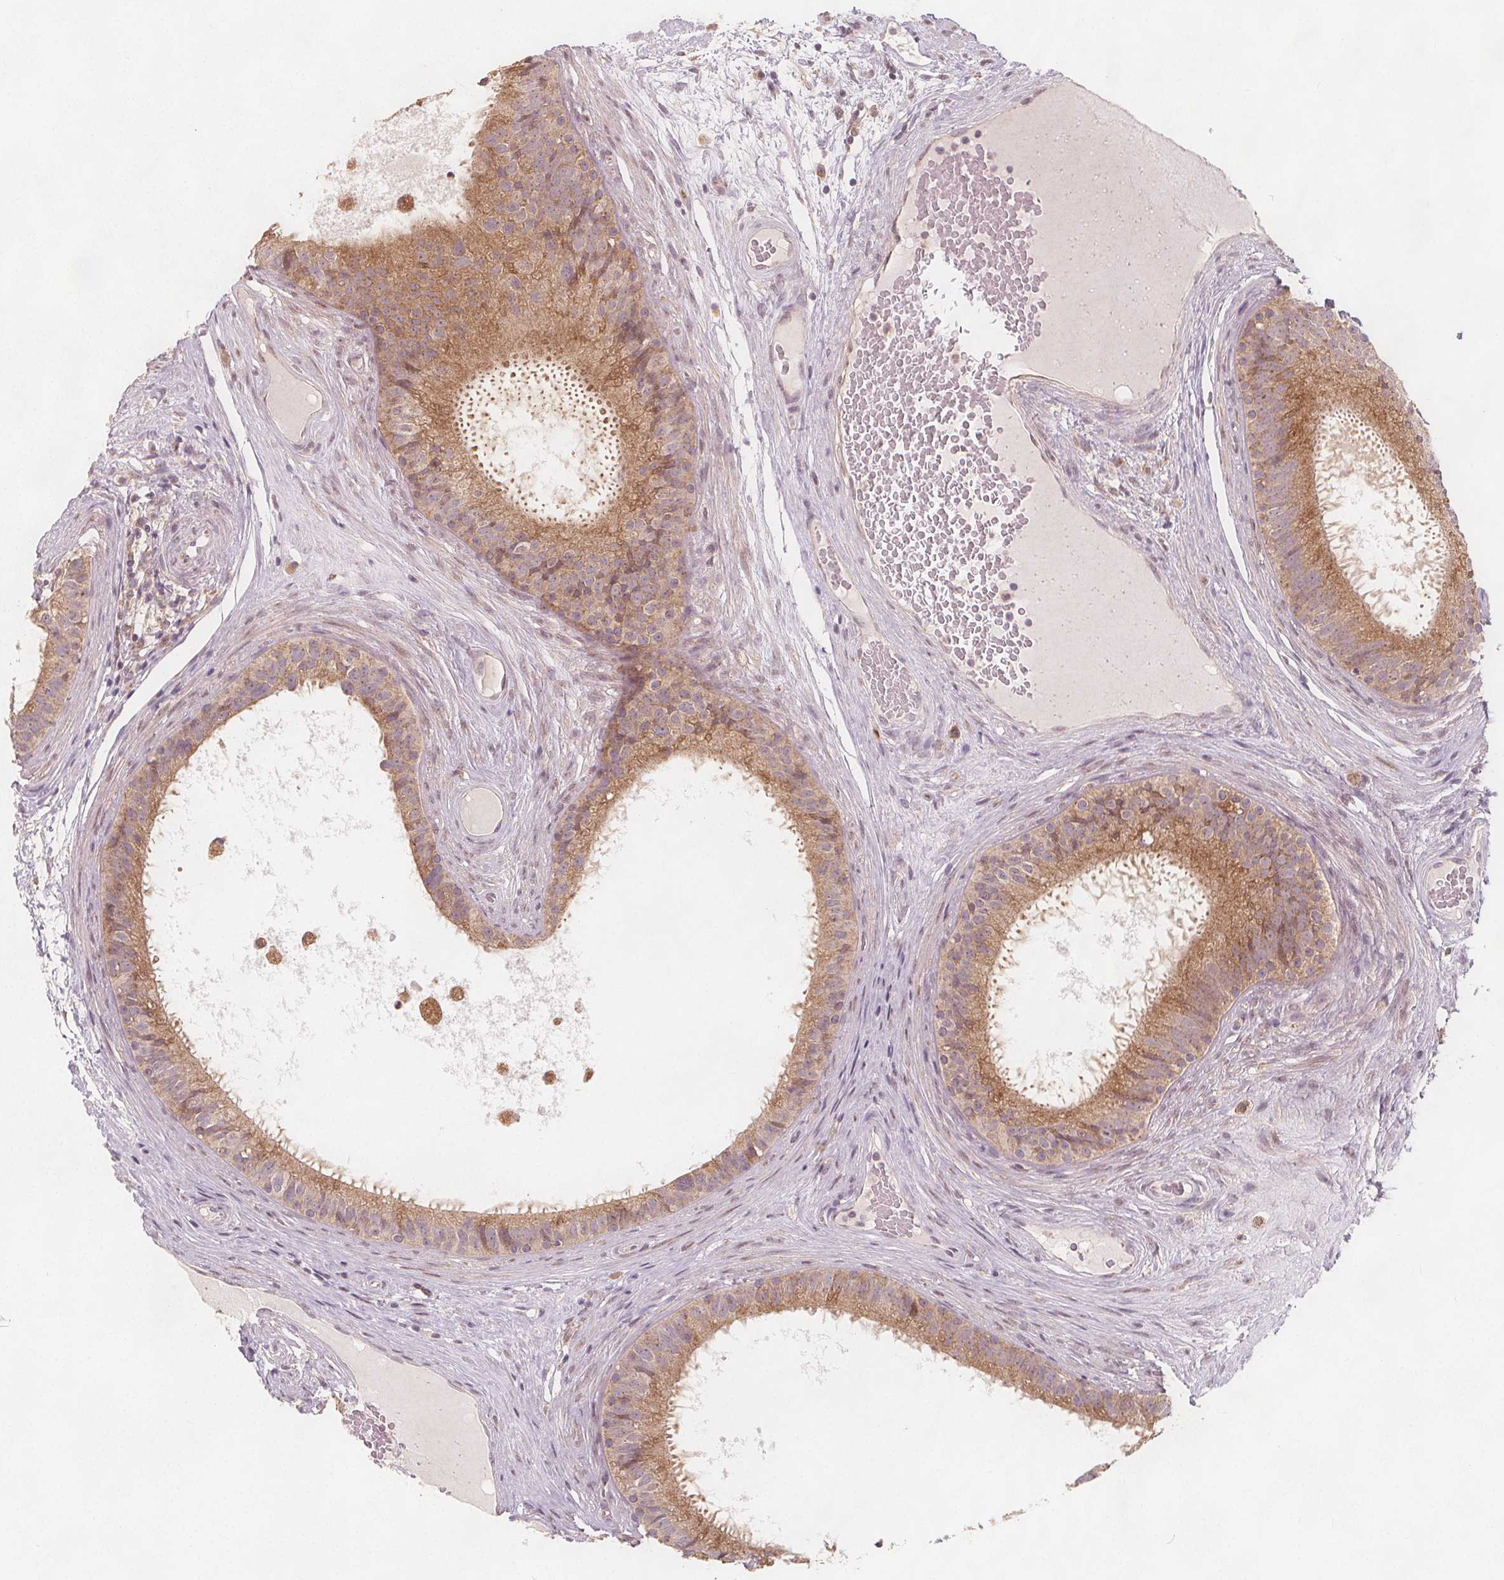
{"staining": {"intensity": "moderate", "quantity": ">75%", "location": "cytoplasmic/membranous"}, "tissue": "epididymis", "cell_type": "Glandular cells", "image_type": "normal", "snomed": [{"axis": "morphology", "description": "Normal tissue, NOS"}, {"axis": "topography", "description": "Epididymis"}], "caption": "About >75% of glandular cells in normal human epididymis demonstrate moderate cytoplasmic/membranous protein staining as visualized by brown immunohistochemical staining.", "gene": "NCSTN", "patient": {"sex": "male", "age": 59}}